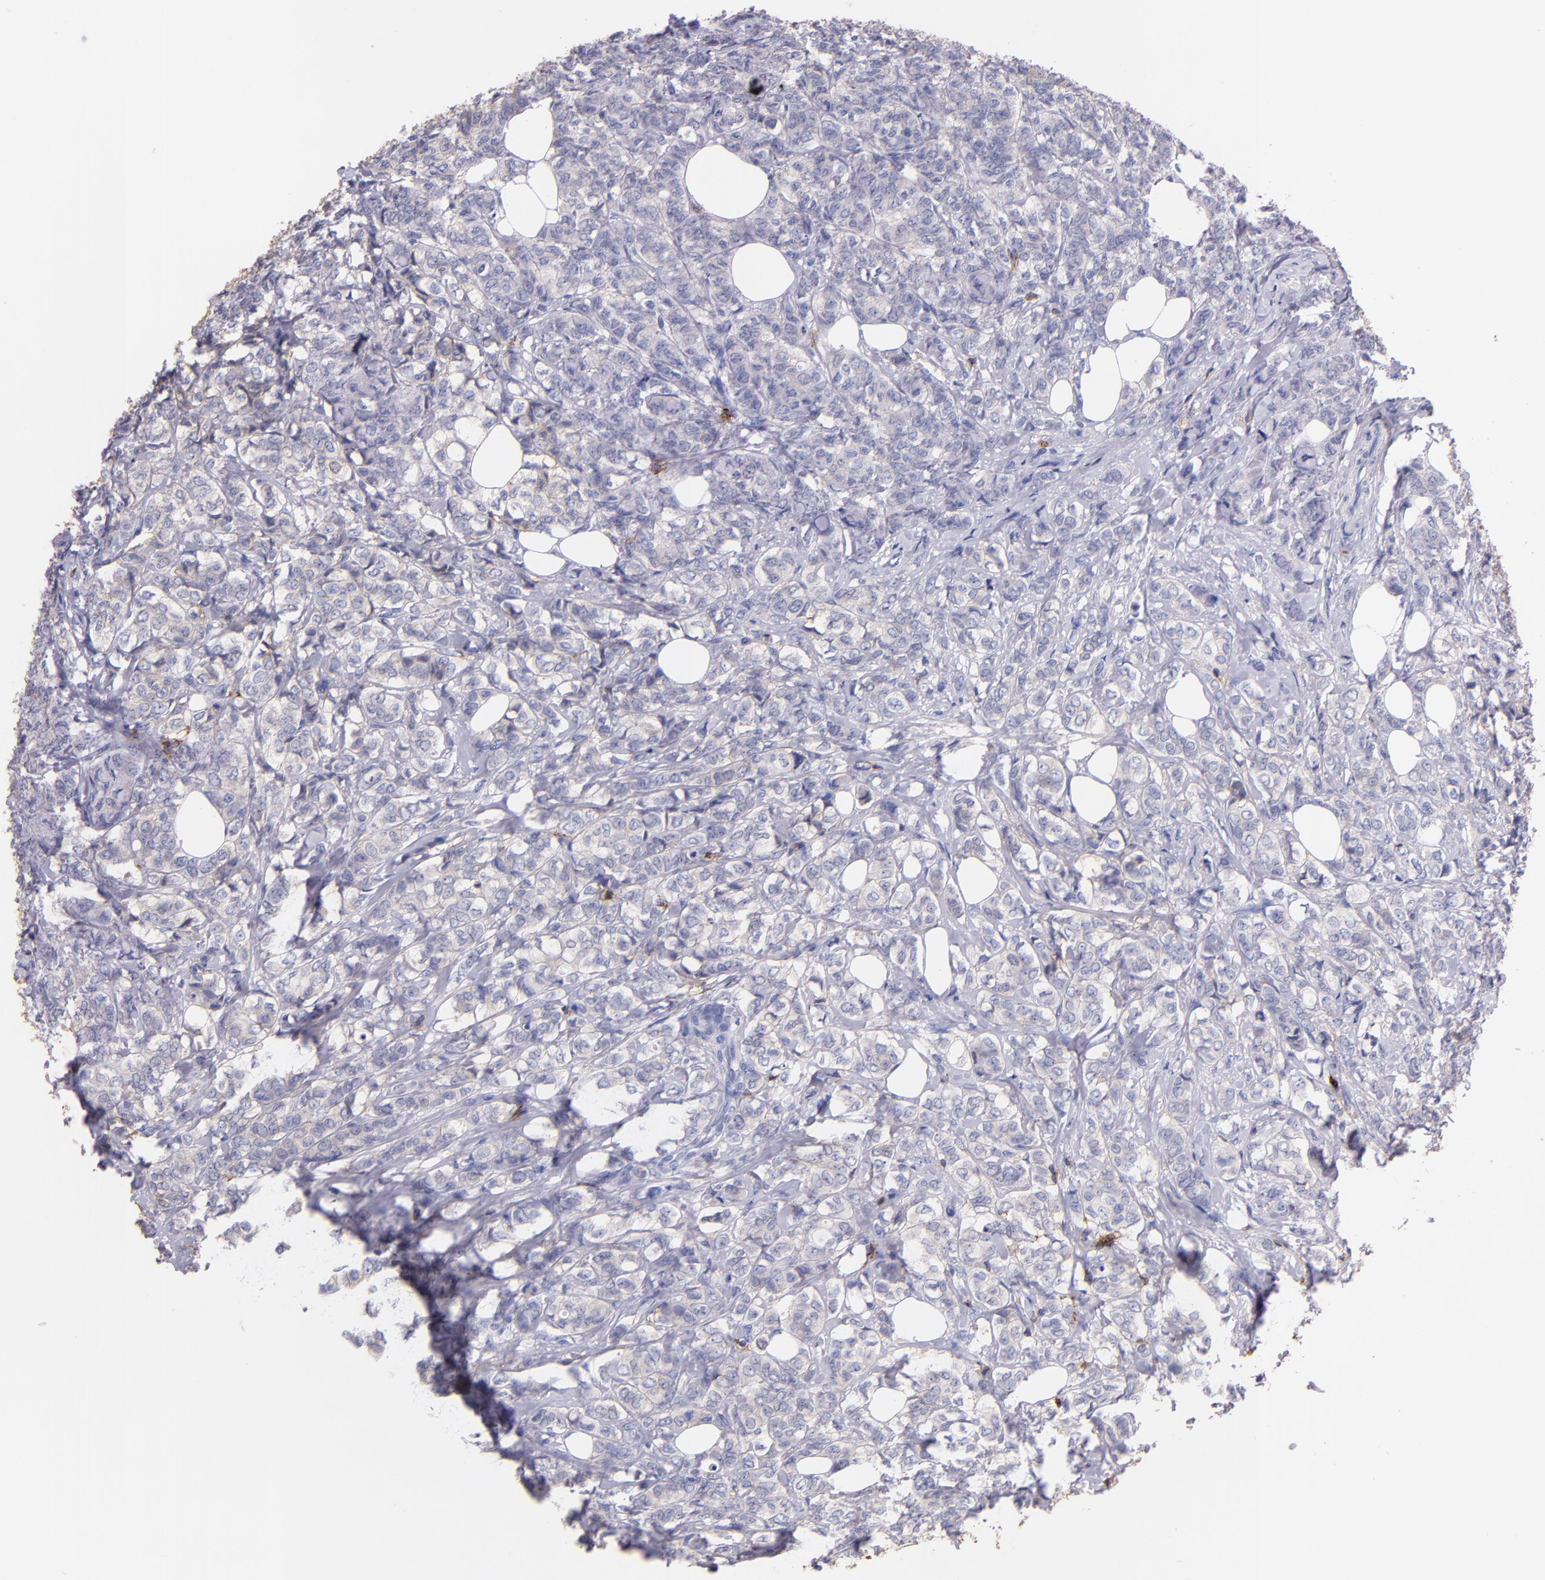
{"staining": {"intensity": "negative", "quantity": "none", "location": "none"}, "tissue": "breast cancer", "cell_type": "Tumor cells", "image_type": "cancer", "snomed": [{"axis": "morphology", "description": "Lobular carcinoma"}, {"axis": "topography", "description": "Breast"}], "caption": "High power microscopy histopathology image of an immunohistochemistry micrograph of breast cancer (lobular carcinoma), revealing no significant staining in tumor cells.", "gene": "SPN", "patient": {"sex": "female", "age": 60}}